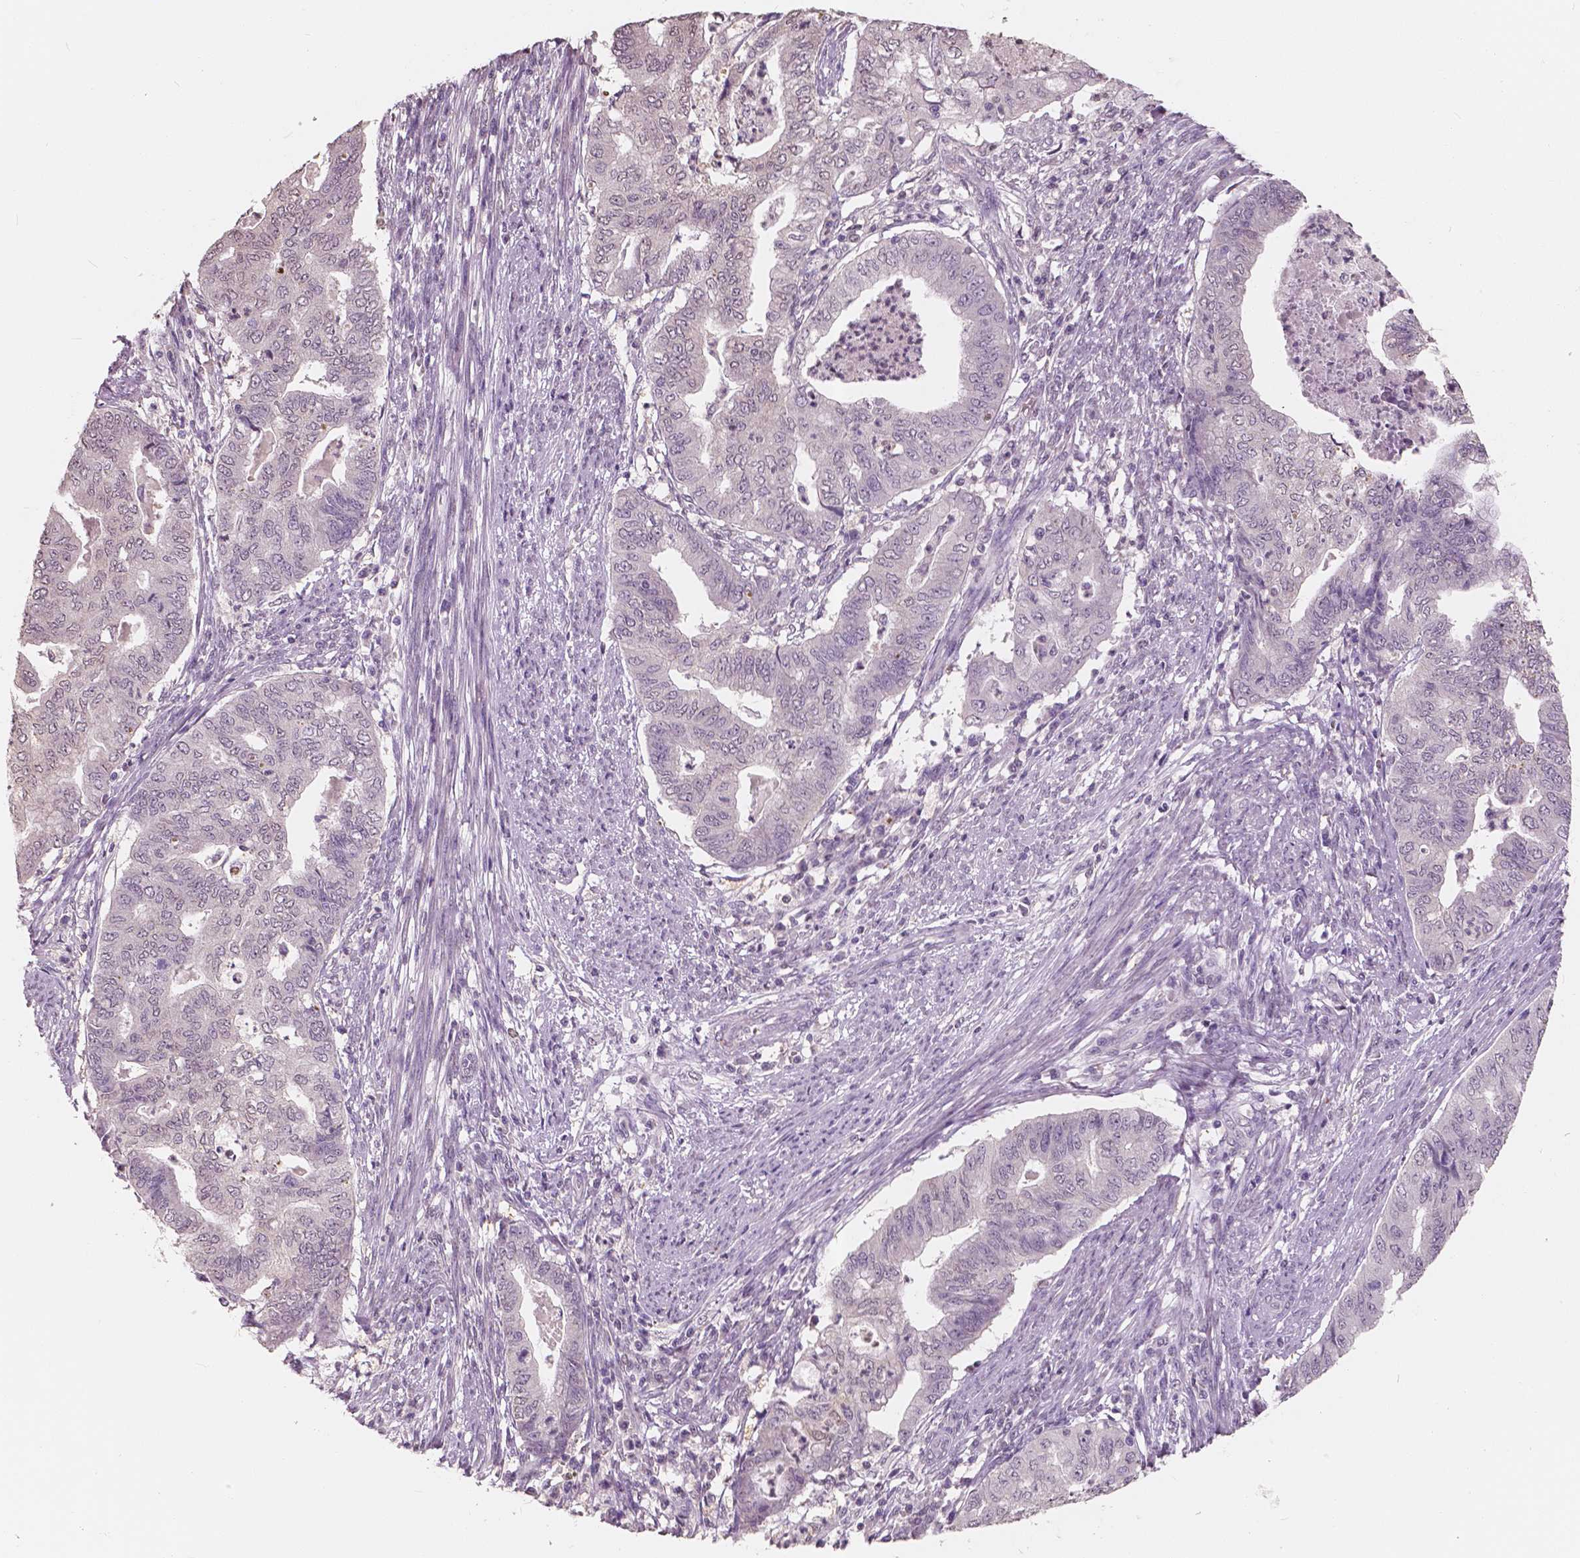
{"staining": {"intensity": "negative", "quantity": "none", "location": "none"}, "tissue": "endometrial cancer", "cell_type": "Tumor cells", "image_type": "cancer", "snomed": [{"axis": "morphology", "description": "Adenocarcinoma, NOS"}, {"axis": "topography", "description": "Endometrium"}], "caption": "The immunohistochemistry (IHC) image has no significant expression in tumor cells of adenocarcinoma (endometrial) tissue. (DAB (3,3'-diaminobenzidine) immunohistochemistry visualized using brightfield microscopy, high magnification).", "gene": "SAT2", "patient": {"sex": "female", "age": 79}}